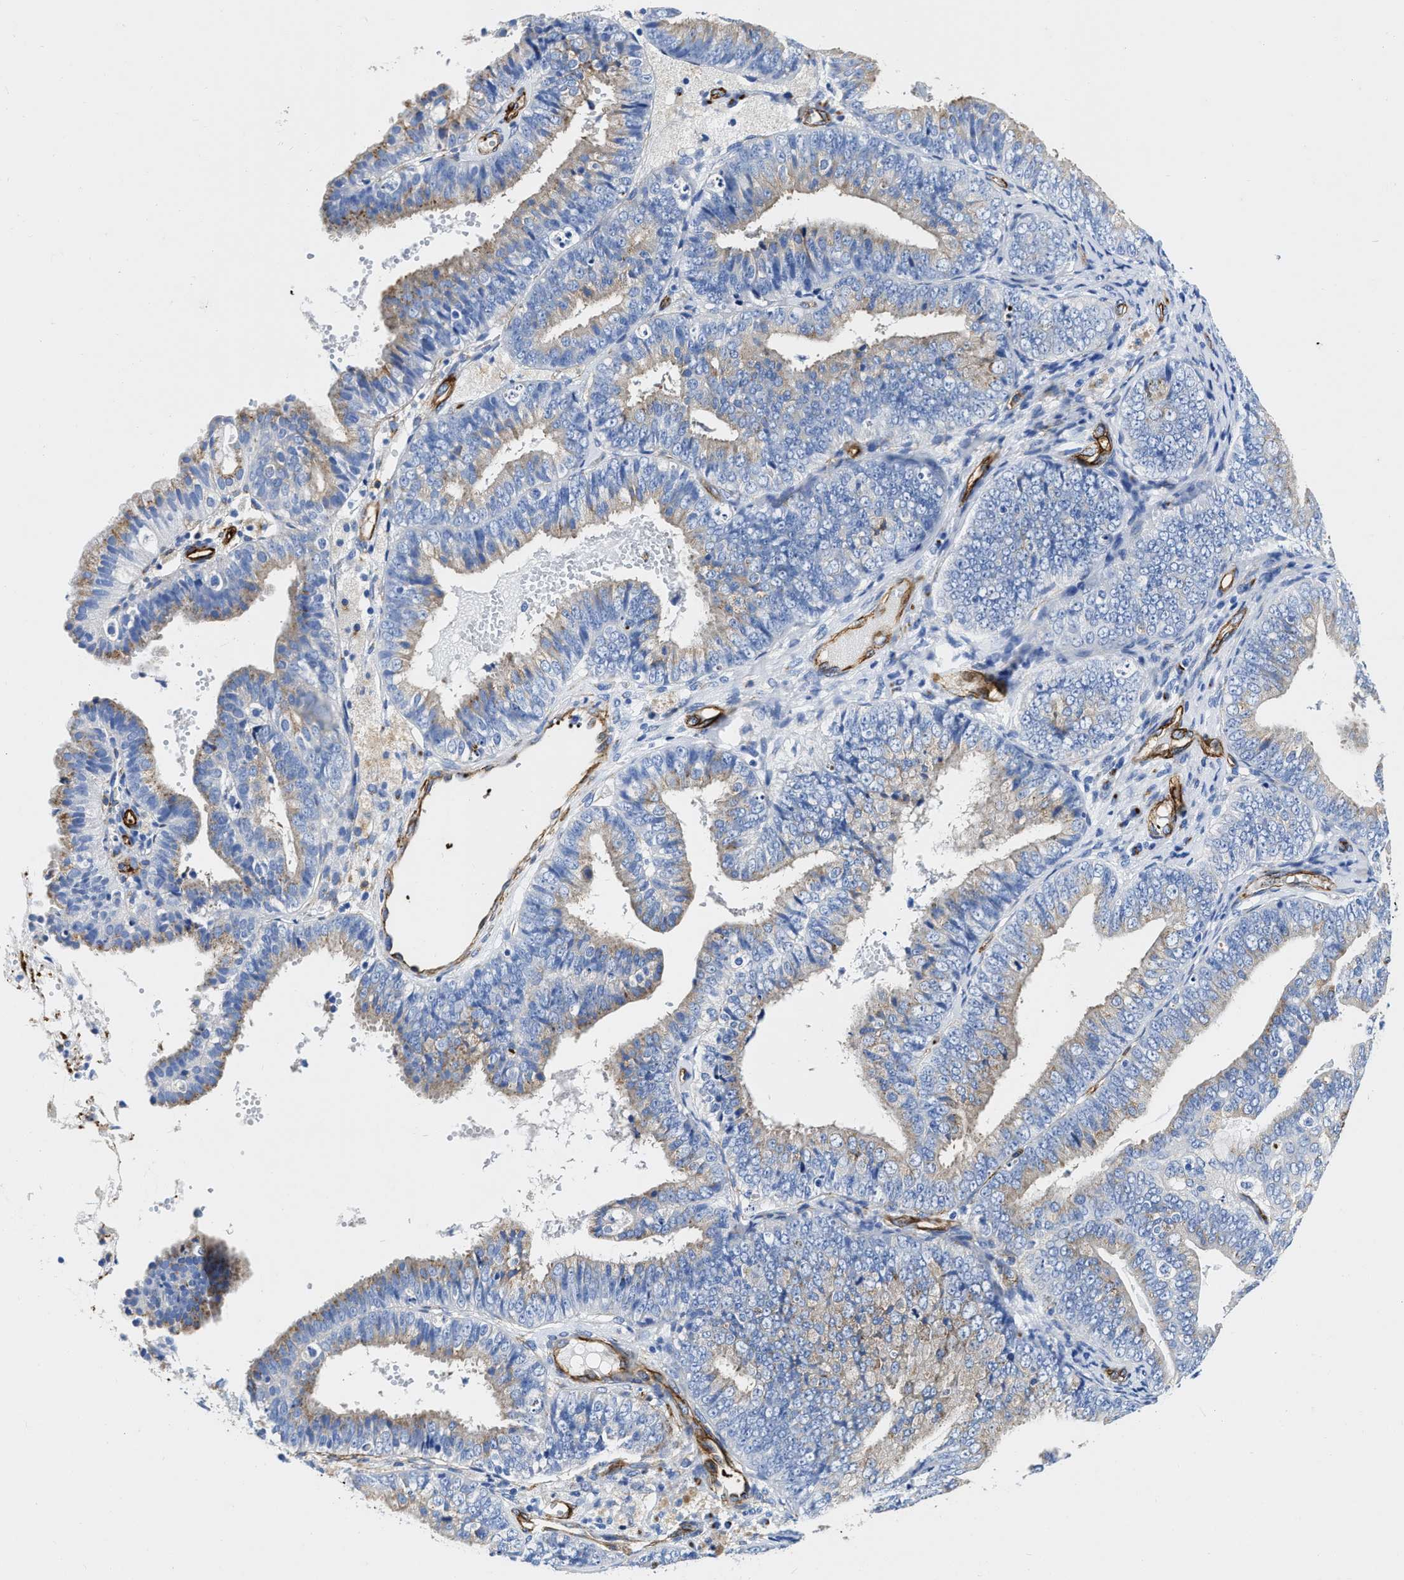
{"staining": {"intensity": "weak", "quantity": "<25%", "location": "cytoplasmic/membranous"}, "tissue": "endometrial cancer", "cell_type": "Tumor cells", "image_type": "cancer", "snomed": [{"axis": "morphology", "description": "Adenocarcinoma, NOS"}, {"axis": "topography", "description": "Endometrium"}], "caption": "The immunohistochemistry image has no significant staining in tumor cells of adenocarcinoma (endometrial) tissue.", "gene": "TVP23B", "patient": {"sex": "female", "age": 63}}